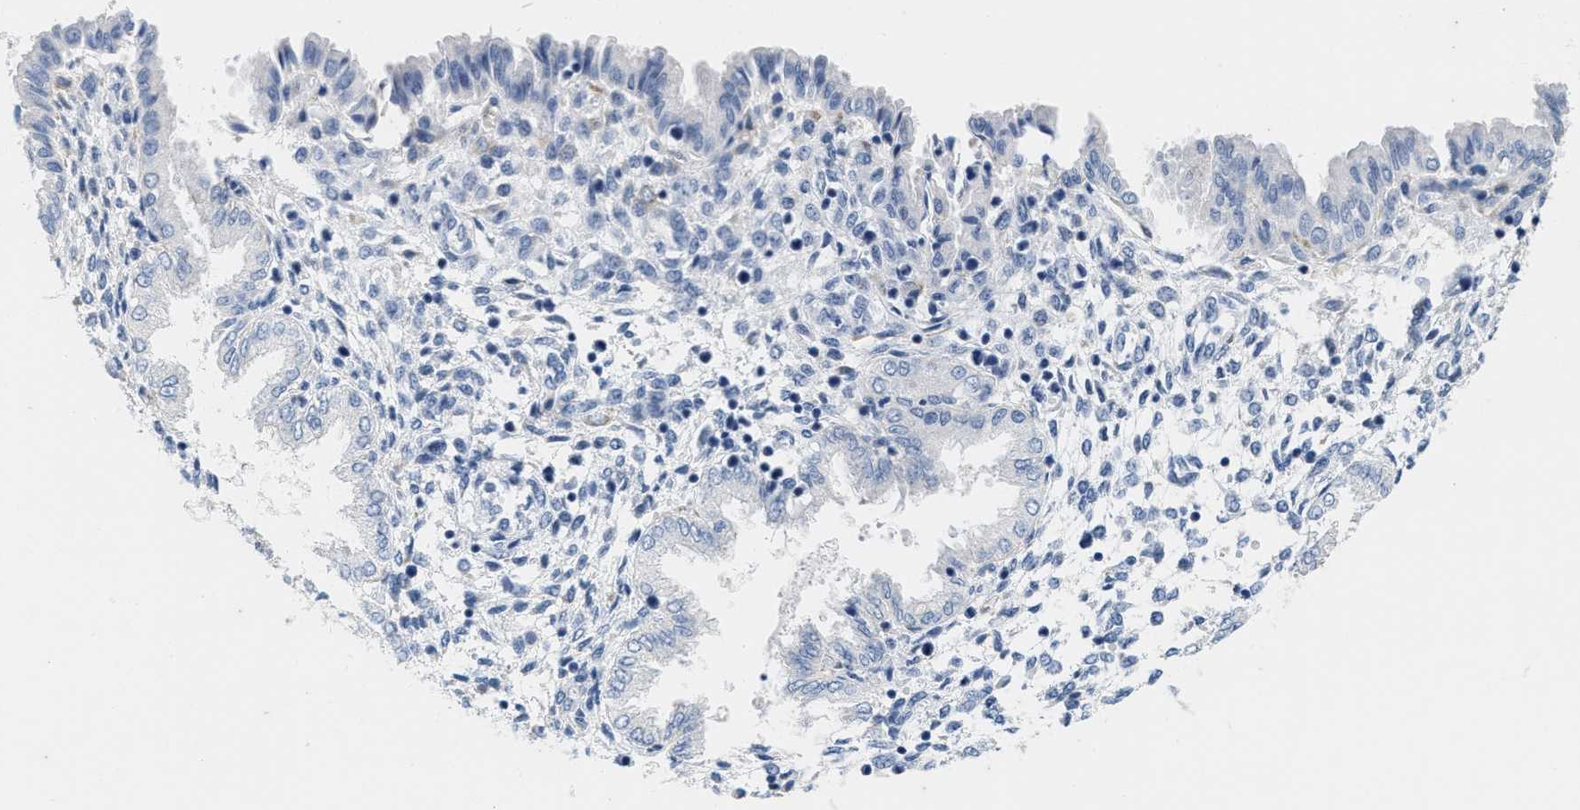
{"staining": {"intensity": "negative", "quantity": "none", "location": "none"}, "tissue": "endometrium", "cell_type": "Cells in endometrial stroma", "image_type": "normal", "snomed": [{"axis": "morphology", "description": "Normal tissue, NOS"}, {"axis": "topography", "description": "Endometrium"}], "caption": "There is no significant staining in cells in endometrial stroma of endometrium. (Stains: DAB (3,3'-diaminobenzidine) IHC with hematoxylin counter stain, Microscopy: brightfield microscopy at high magnification).", "gene": "ABCB11", "patient": {"sex": "female", "age": 33}}